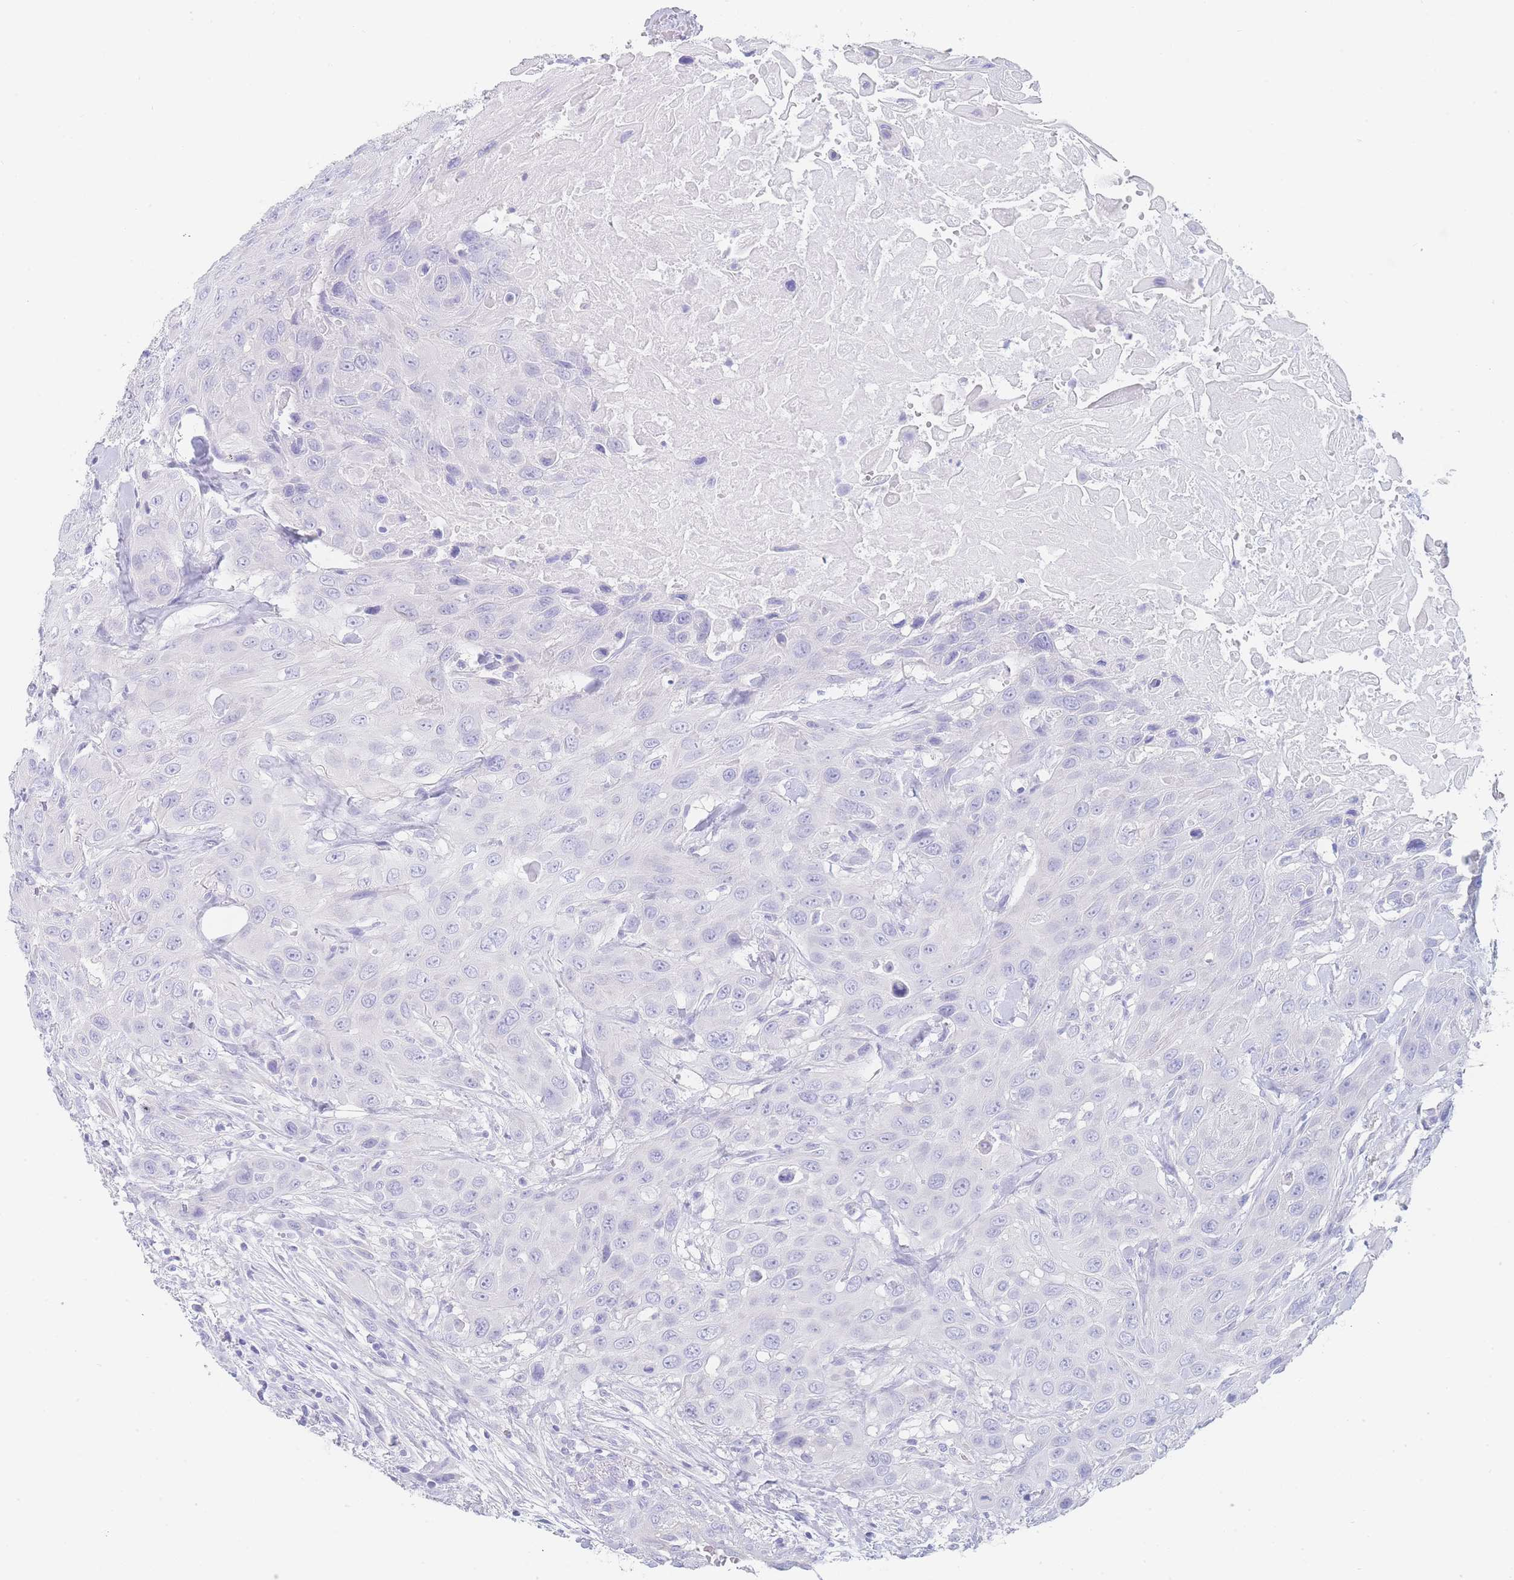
{"staining": {"intensity": "negative", "quantity": "none", "location": "none"}, "tissue": "head and neck cancer", "cell_type": "Tumor cells", "image_type": "cancer", "snomed": [{"axis": "morphology", "description": "Squamous cell carcinoma, NOS"}, {"axis": "topography", "description": "Head-Neck"}], "caption": "Head and neck squamous cell carcinoma stained for a protein using immunohistochemistry exhibits no positivity tumor cells.", "gene": "LZTFL1", "patient": {"sex": "male", "age": 81}}